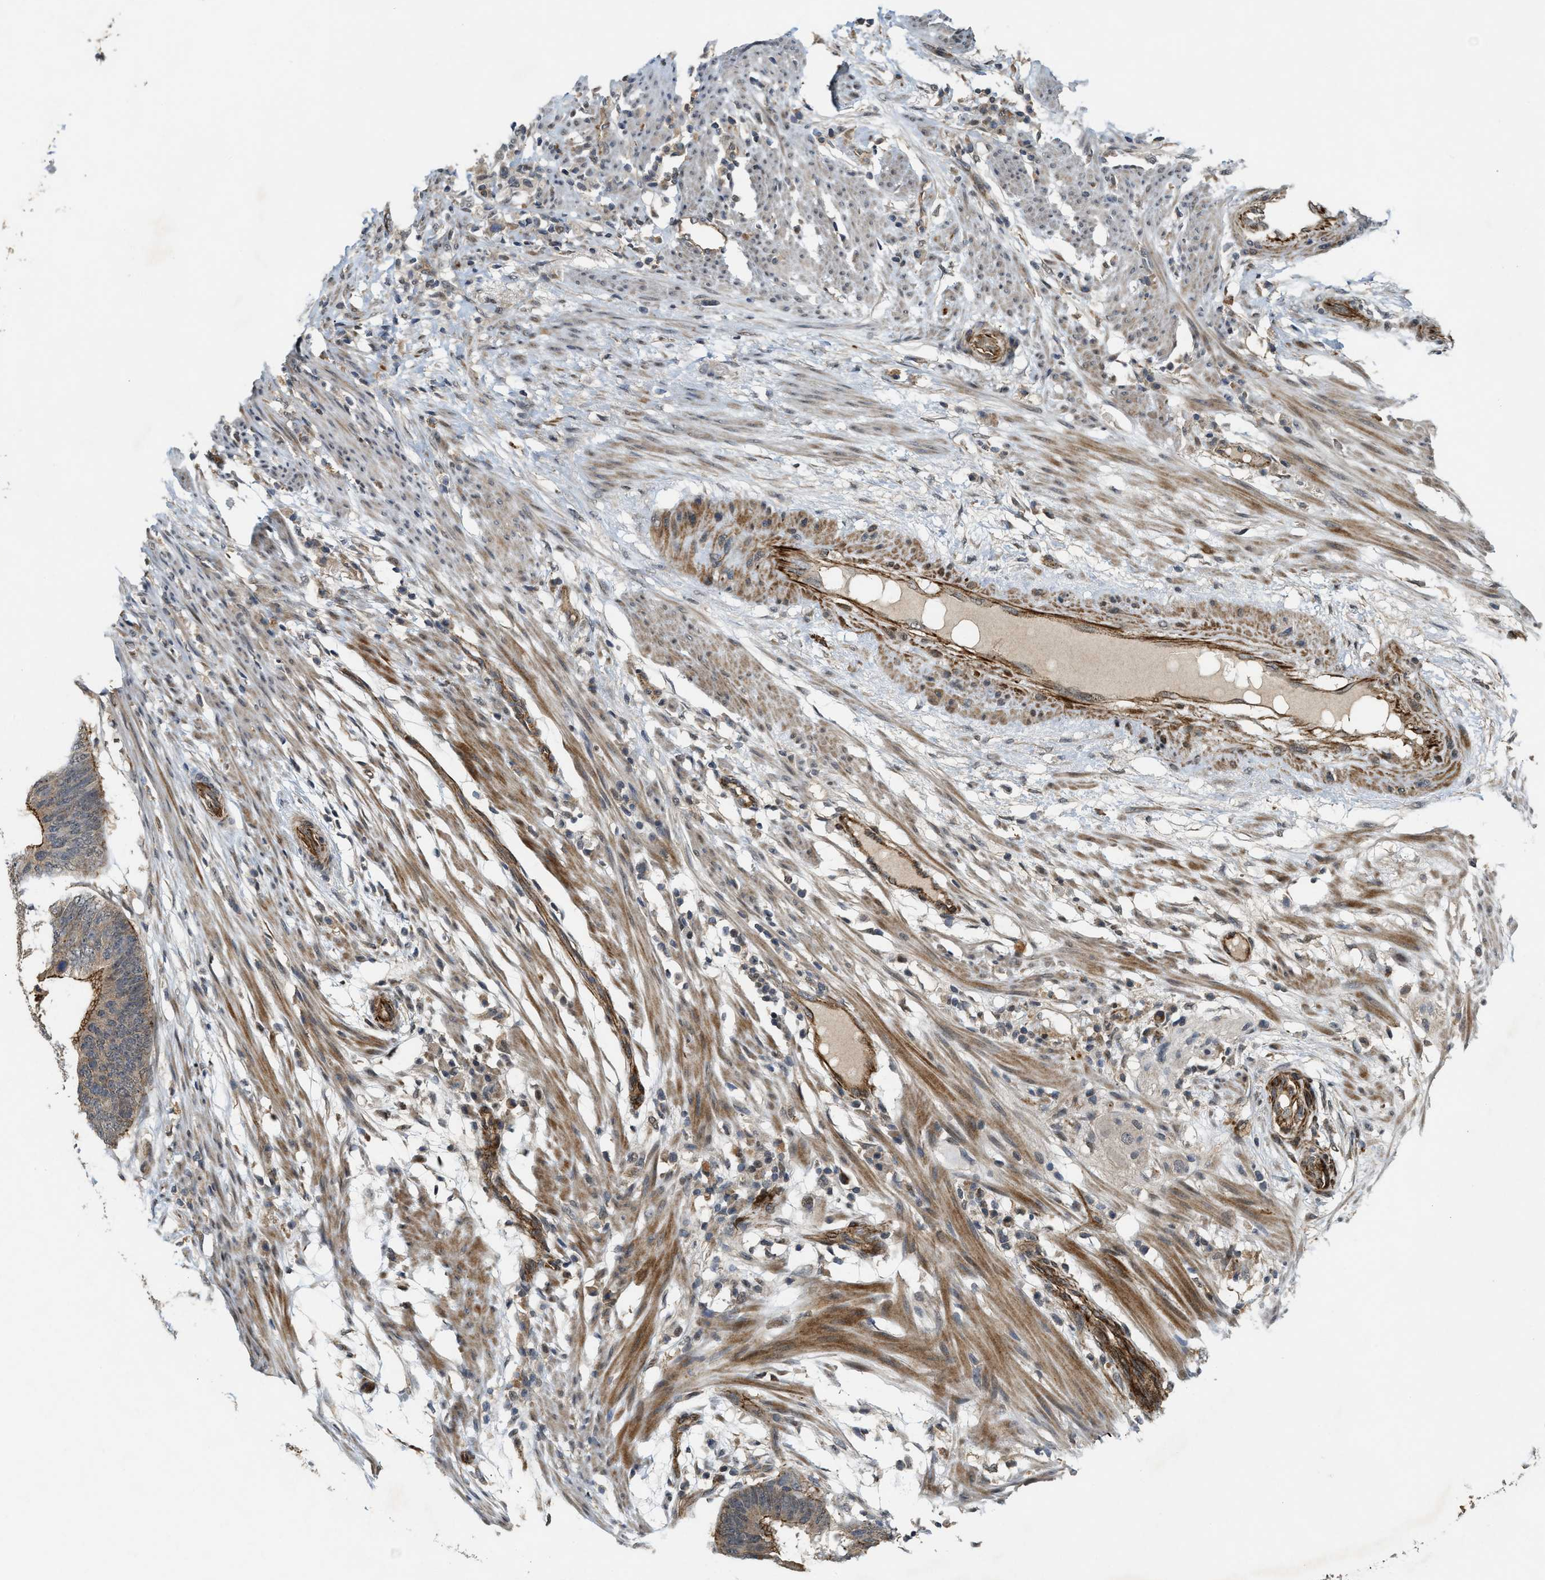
{"staining": {"intensity": "moderate", "quantity": ">75%", "location": "cytoplasmic/membranous"}, "tissue": "colorectal cancer", "cell_type": "Tumor cells", "image_type": "cancer", "snomed": [{"axis": "morphology", "description": "Adenocarcinoma, NOS"}, {"axis": "topography", "description": "Colon"}], "caption": "A brown stain highlights moderate cytoplasmic/membranous staining of a protein in human colorectal adenocarcinoma tumor cells.", "gene": "DPF2", "patient": {"sex": "male", "age": 56}}